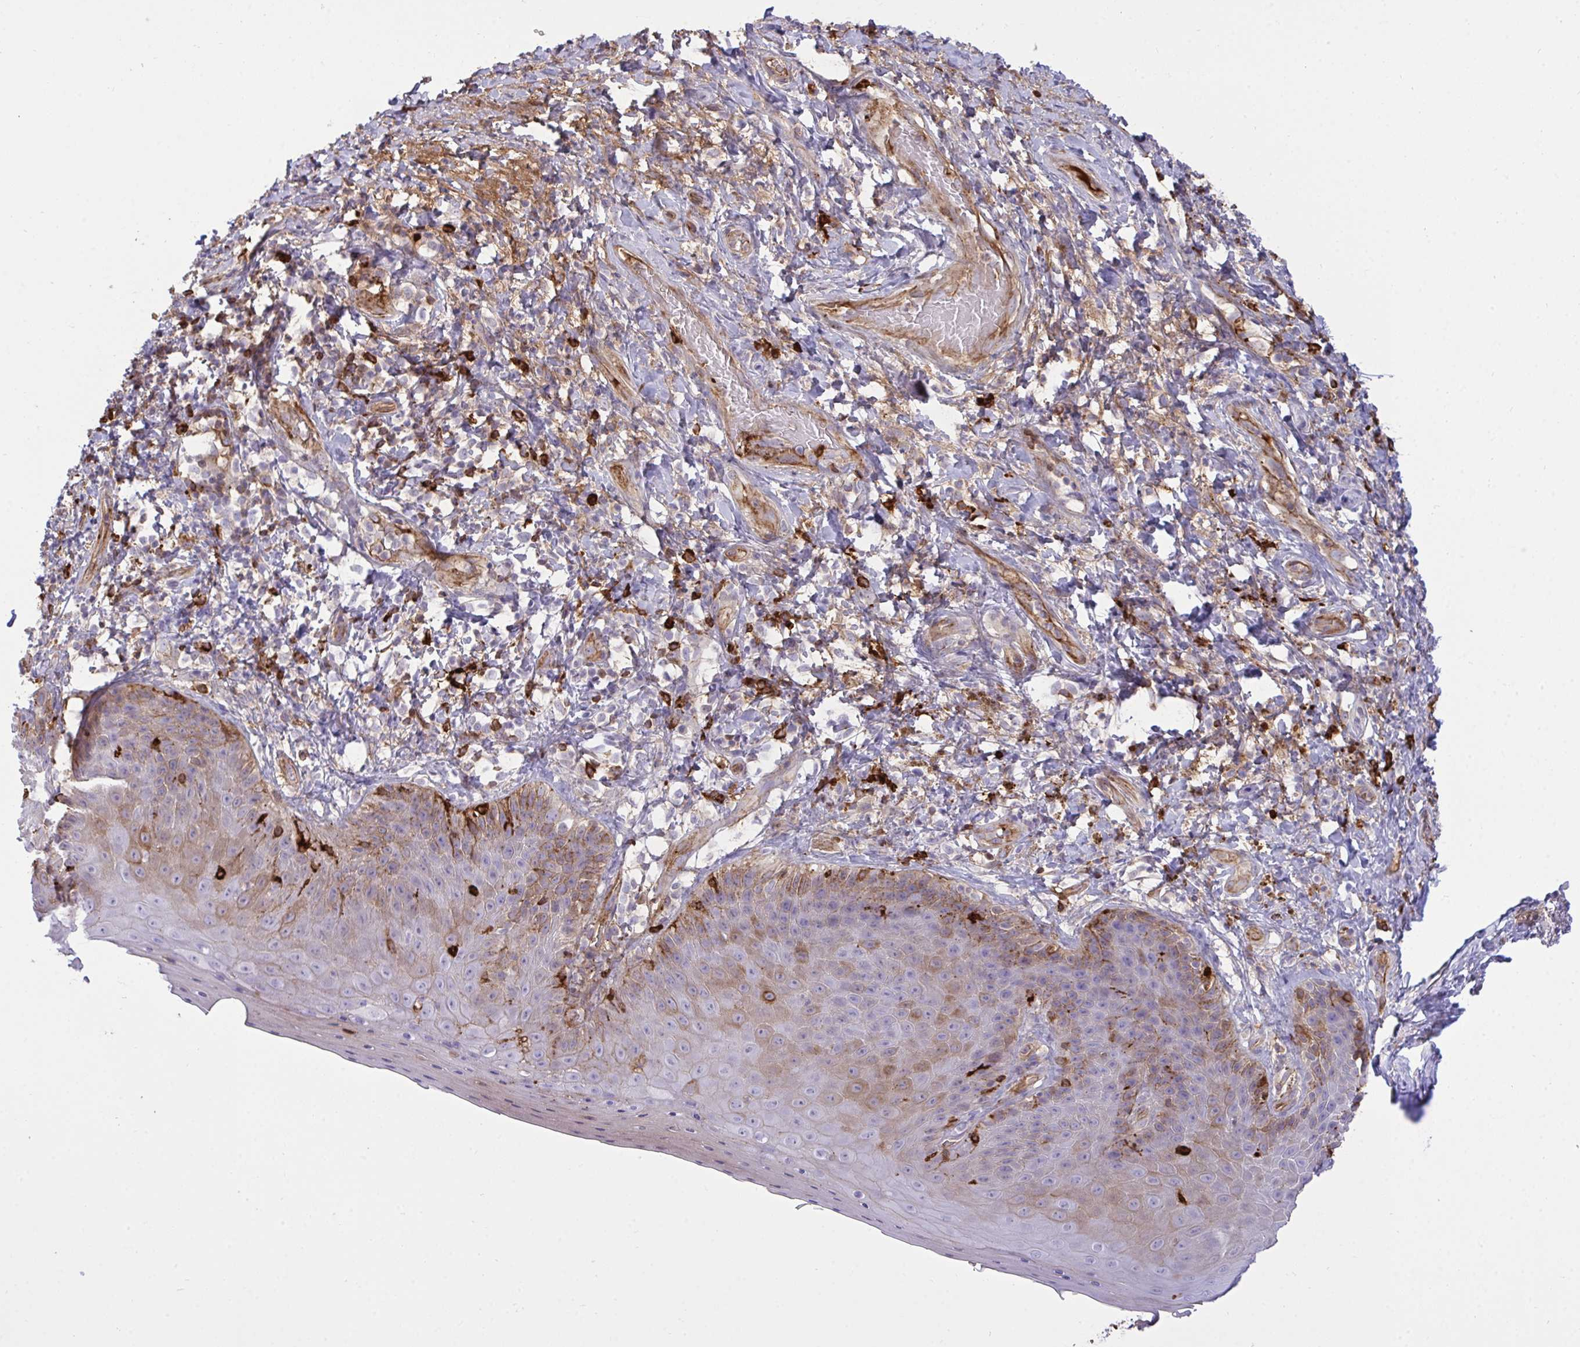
{"staining": {"intensity": "moderate", "quantity": "<25%", "location": "cytoplasmic/membranous"}, "tissue": "skin", "cell_type": "Epidermal cells", "image_type": "normal", "snomed": [{"axis": "morphology", "description": "Normal tissue, NOS"}, {"axis": "topography", "description": "Anal"}, {"axis": "topography", "description": "Peripheral nerve tissue"}], "caption": "Unremarkable skin was stained to show a protein in brown. There is low levels of moderate cytoplasmic/membranous expression in about <25% of epidermal cells. (DAB = brown stain, brightfield microscopy at high magnification).", "gene": "F2", "patient": {"sex": "male", "age": 53}}